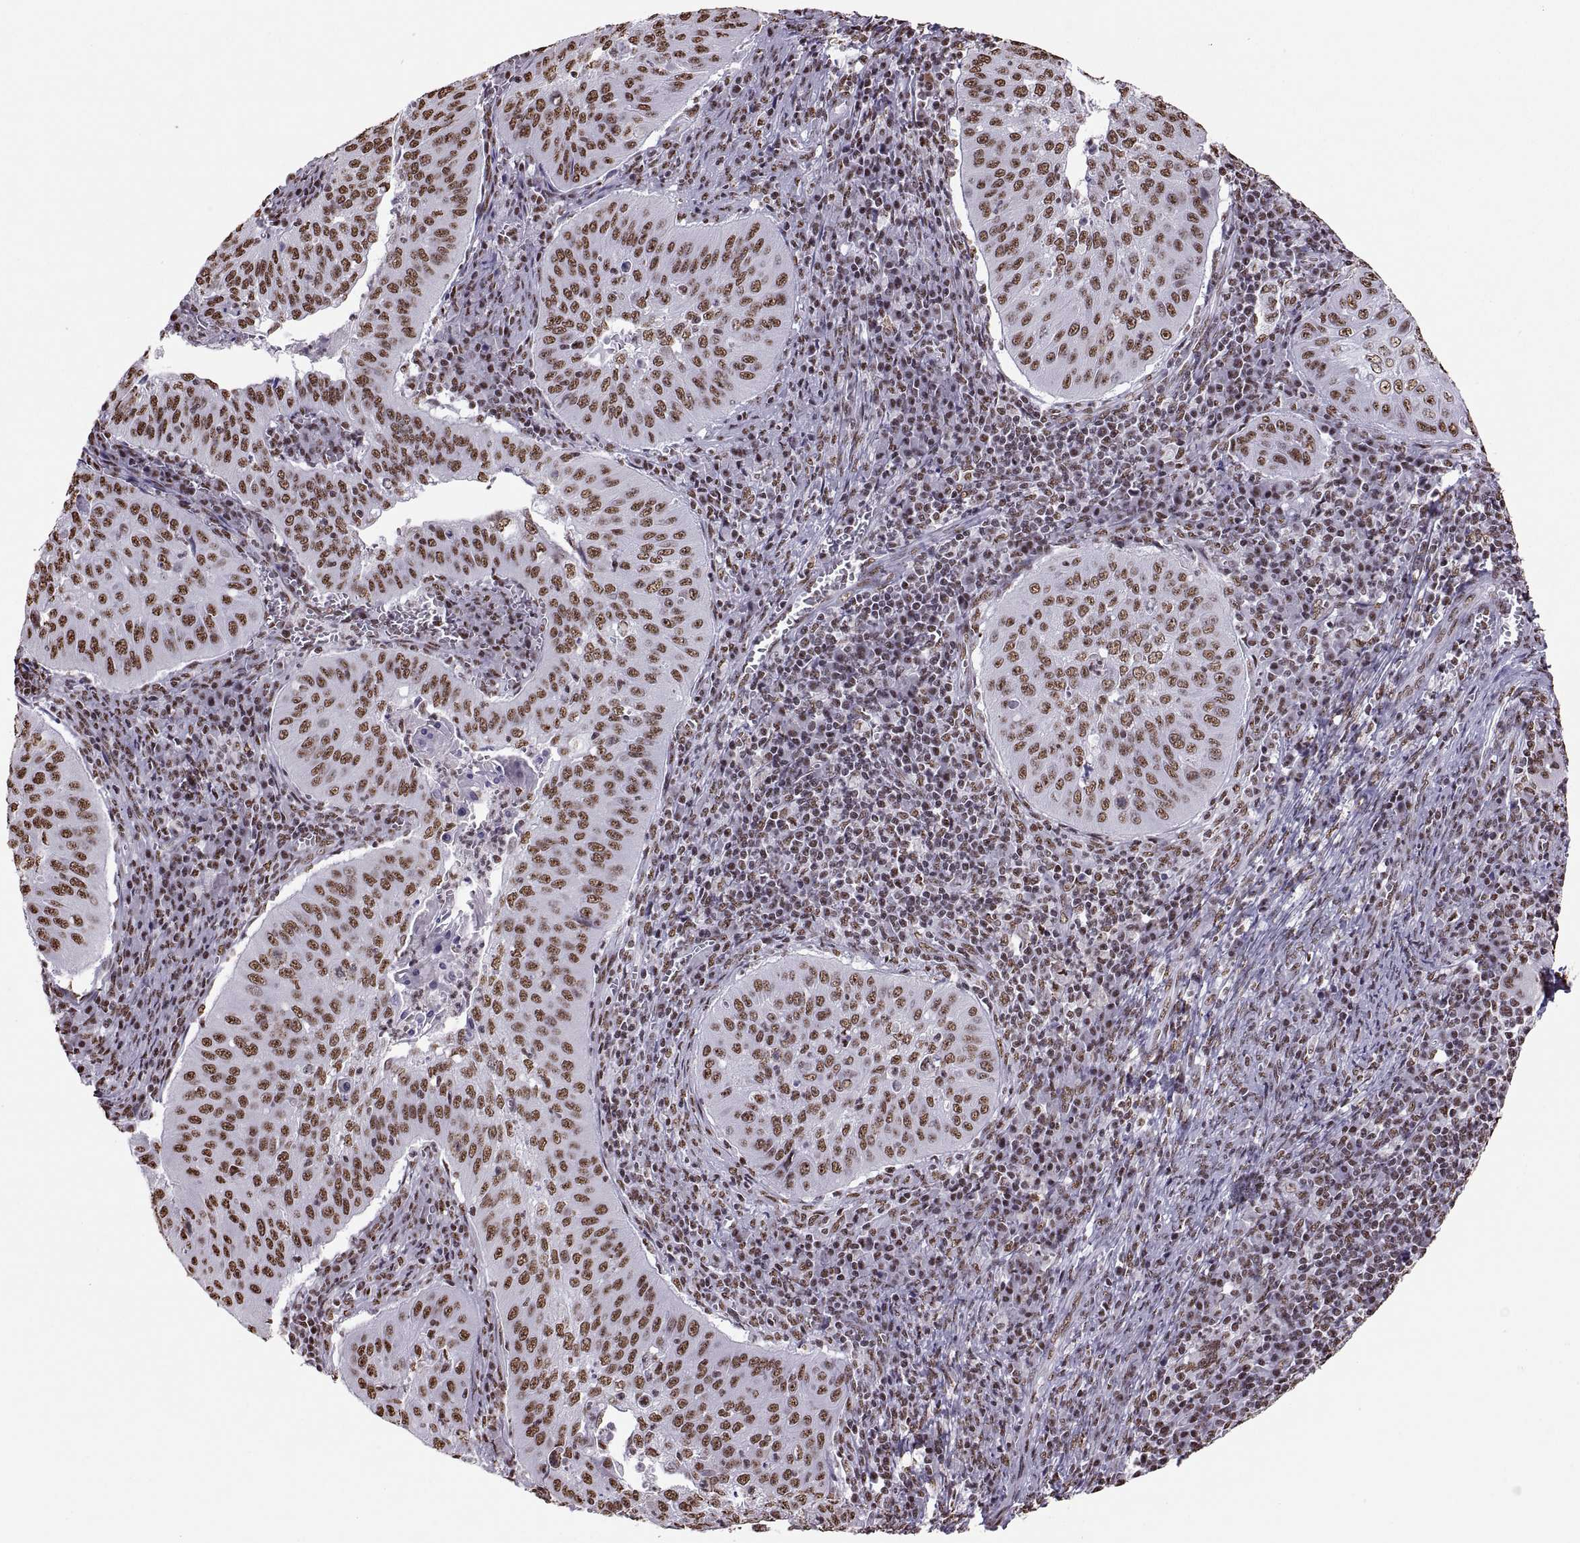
{"staining": {"intensity": "moderate", "quantity": ">75%", "location": "nuclear"}, "tissue": "cervical cancer", "cell_type": "Tumor cells", "image_type": "cancer", "snomed": [{"axis": "morphology", "description": "Squamous cell carcinoma, NOS"}, {"axis": "topography", "description": "Cervix"}], "caption": "Human squamous cell carcinoma (cervical) stained with a protein marker demonstrates moderate staining in tumor cells.", "gene": "SNAI1", "patient": {"sex": "female", "age": 39}}